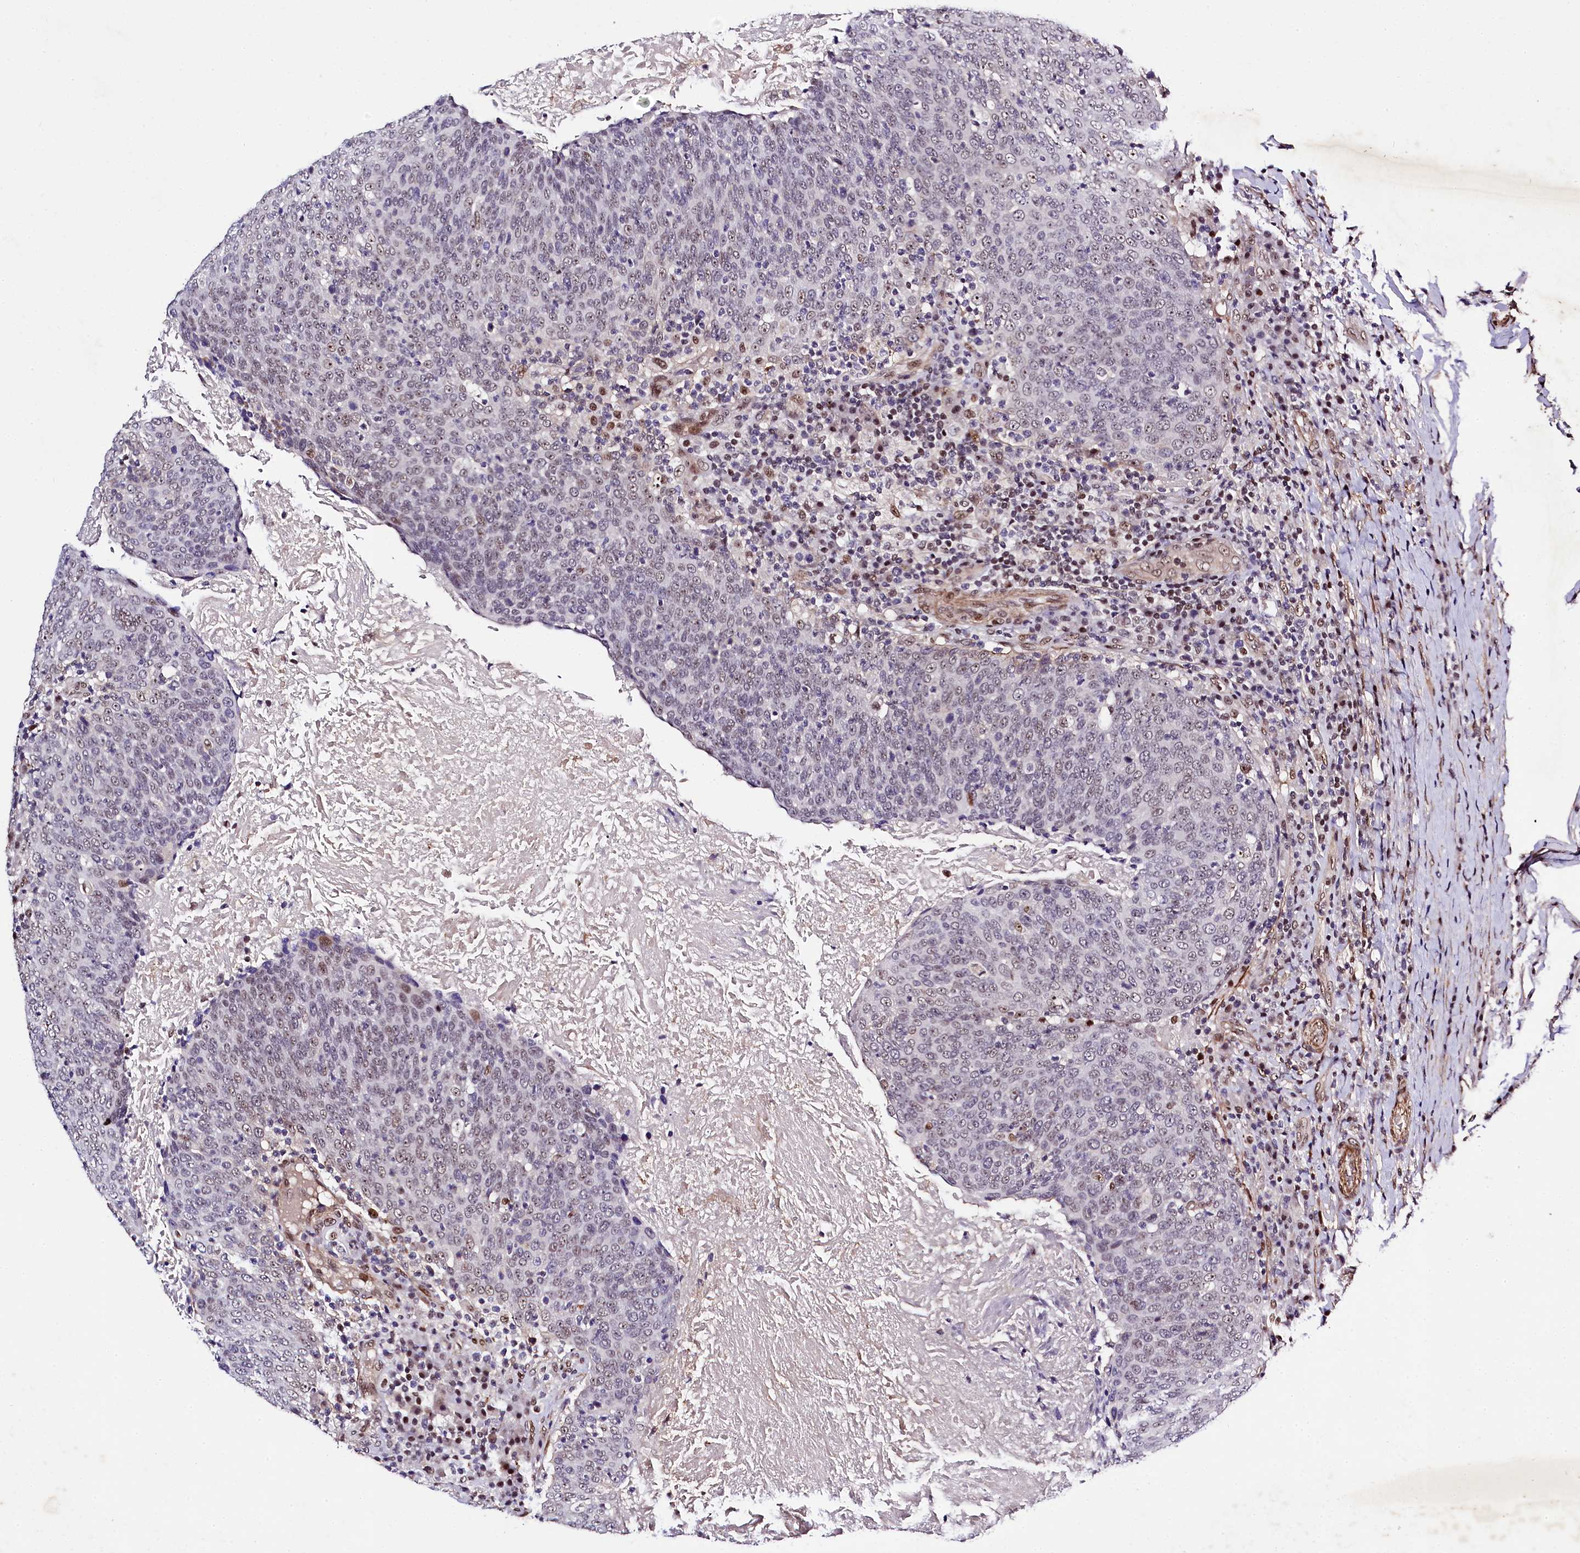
{"staining": {"intensity": "weak", "quantity": "25%-75%", "location": "nuclear"}, "tissue": "head and neck cancer", "cell_type": "Tumor cells", "image_type": "cancer", "snomed": [{"axis": "morphology", "description": "Squamous cell carcinoma, NOS"}, {"axis": "morphology", "description": "Squamous cell carcinoma, metastatic, NOS"}, {"axis": "topography", "description": "Lymph node"}, {"axis": "topography", "description": "Head-Neck"}], "caption": "Protein analysis of head and neck cancer tissue shows weak nuclear staining in about 25%-75% of tumor cells. Using DAB (brown) and hematoxylin (blue) stains, captured at high magnification using brightfield microscopy.", "gene": "SAMD10", "patient": {"sex": "male", "age": 62}}